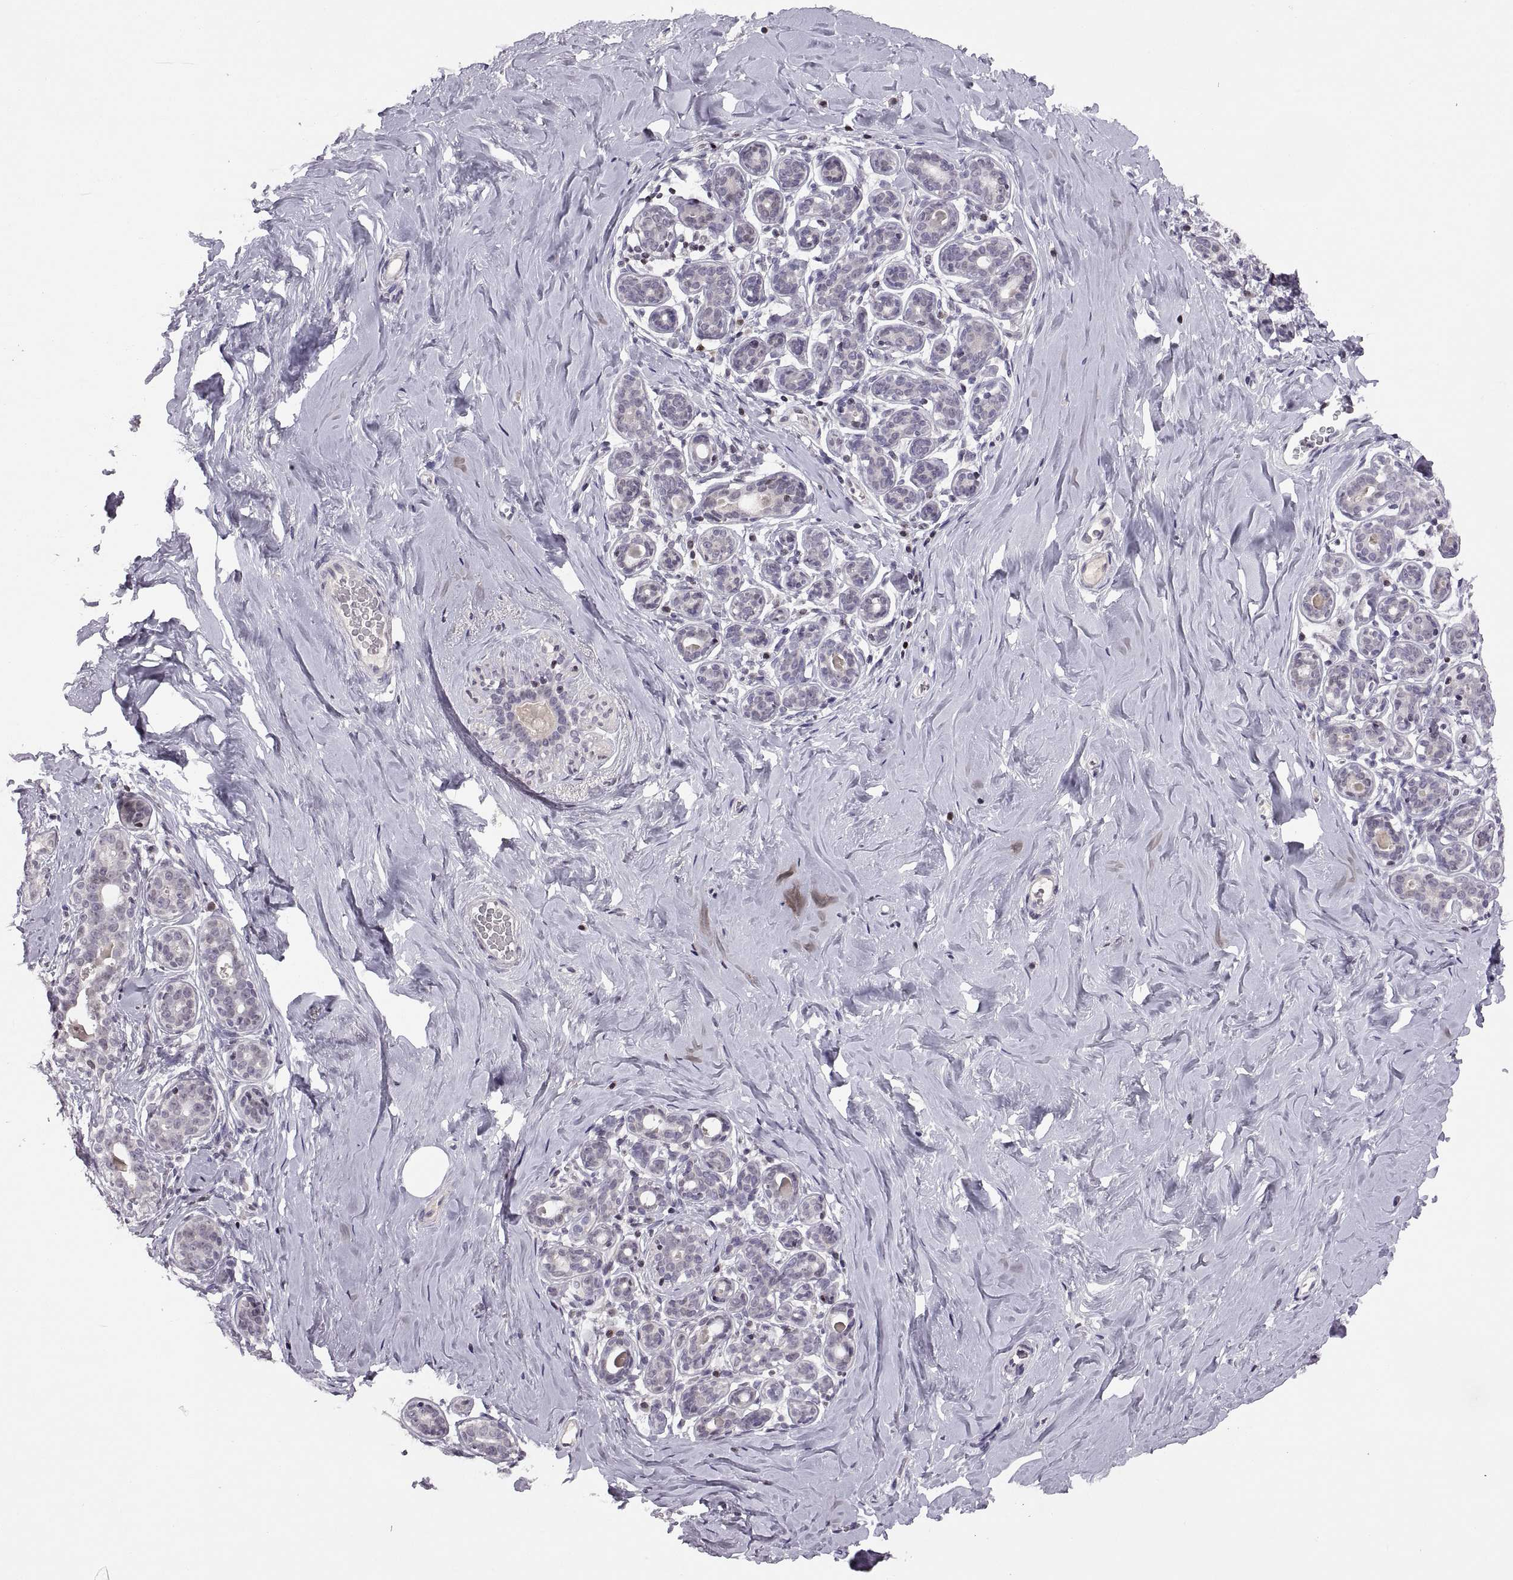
{"staining": {"intensity": "negative", "quantity": "none", "location": "none"}, "tissue": "breast", "cell_type": "Adipocytes", "image_type": "normal", "snomed": [{"axis": "morphology", "description": "Normal tissue, NOS"}, {"axis": "topography", "description": "Skin"}, {"axis": "topography", "description": "Breast"}], "caption": "IHC photomicrograph of unremarkable breast: human breast stained with DAB displays no significant protein staining in adipocytes. (DAB (3,3'-diaminobenzidine) immunohistochemistry (IHC), high magnification).", "gene": "NEK2", "patient": {"sex": "female", "age": 43}}